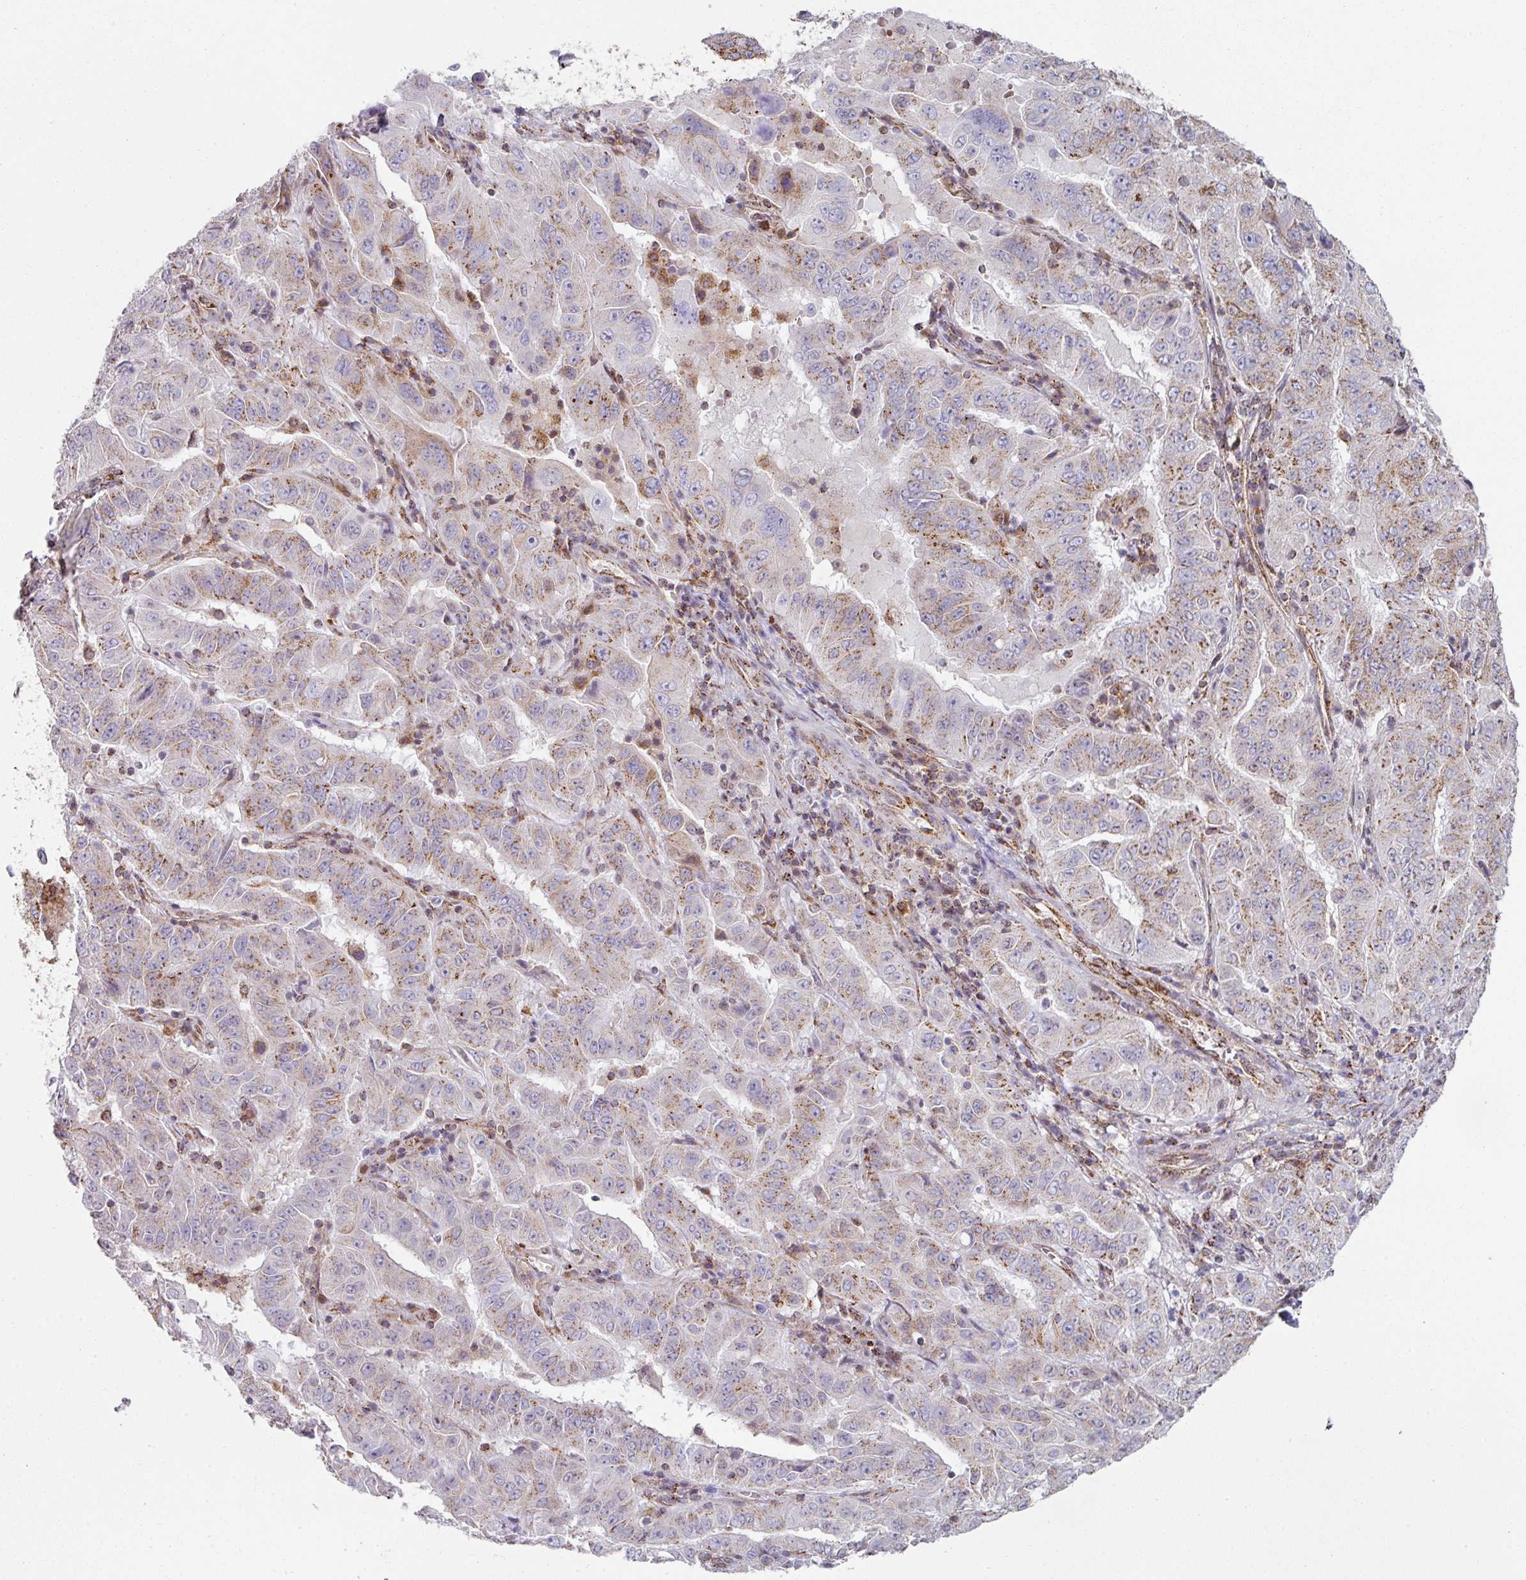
{"staining": {"intensity": "weak", "quantity": "25%-75%", "location": "cytoplasmic/membranous"}, "tissue": "pancreatic cancer", "cell_type": "Tumor cells", "image_type": "cancer", "snomed": [{"axis": "morphology", "description": "Adenocarcinoma, NOS"}, {"axis": "topography", "description": "Pancreas"}], "caption": "Weak cytoplasmic/membranous protein positivity is appreciated in approximately 25%-75% of tumor cells in adenocarcinoma (pancreatic).", "gene": "CCDC85B", "patient": {"sex": "male", "age": 63}}